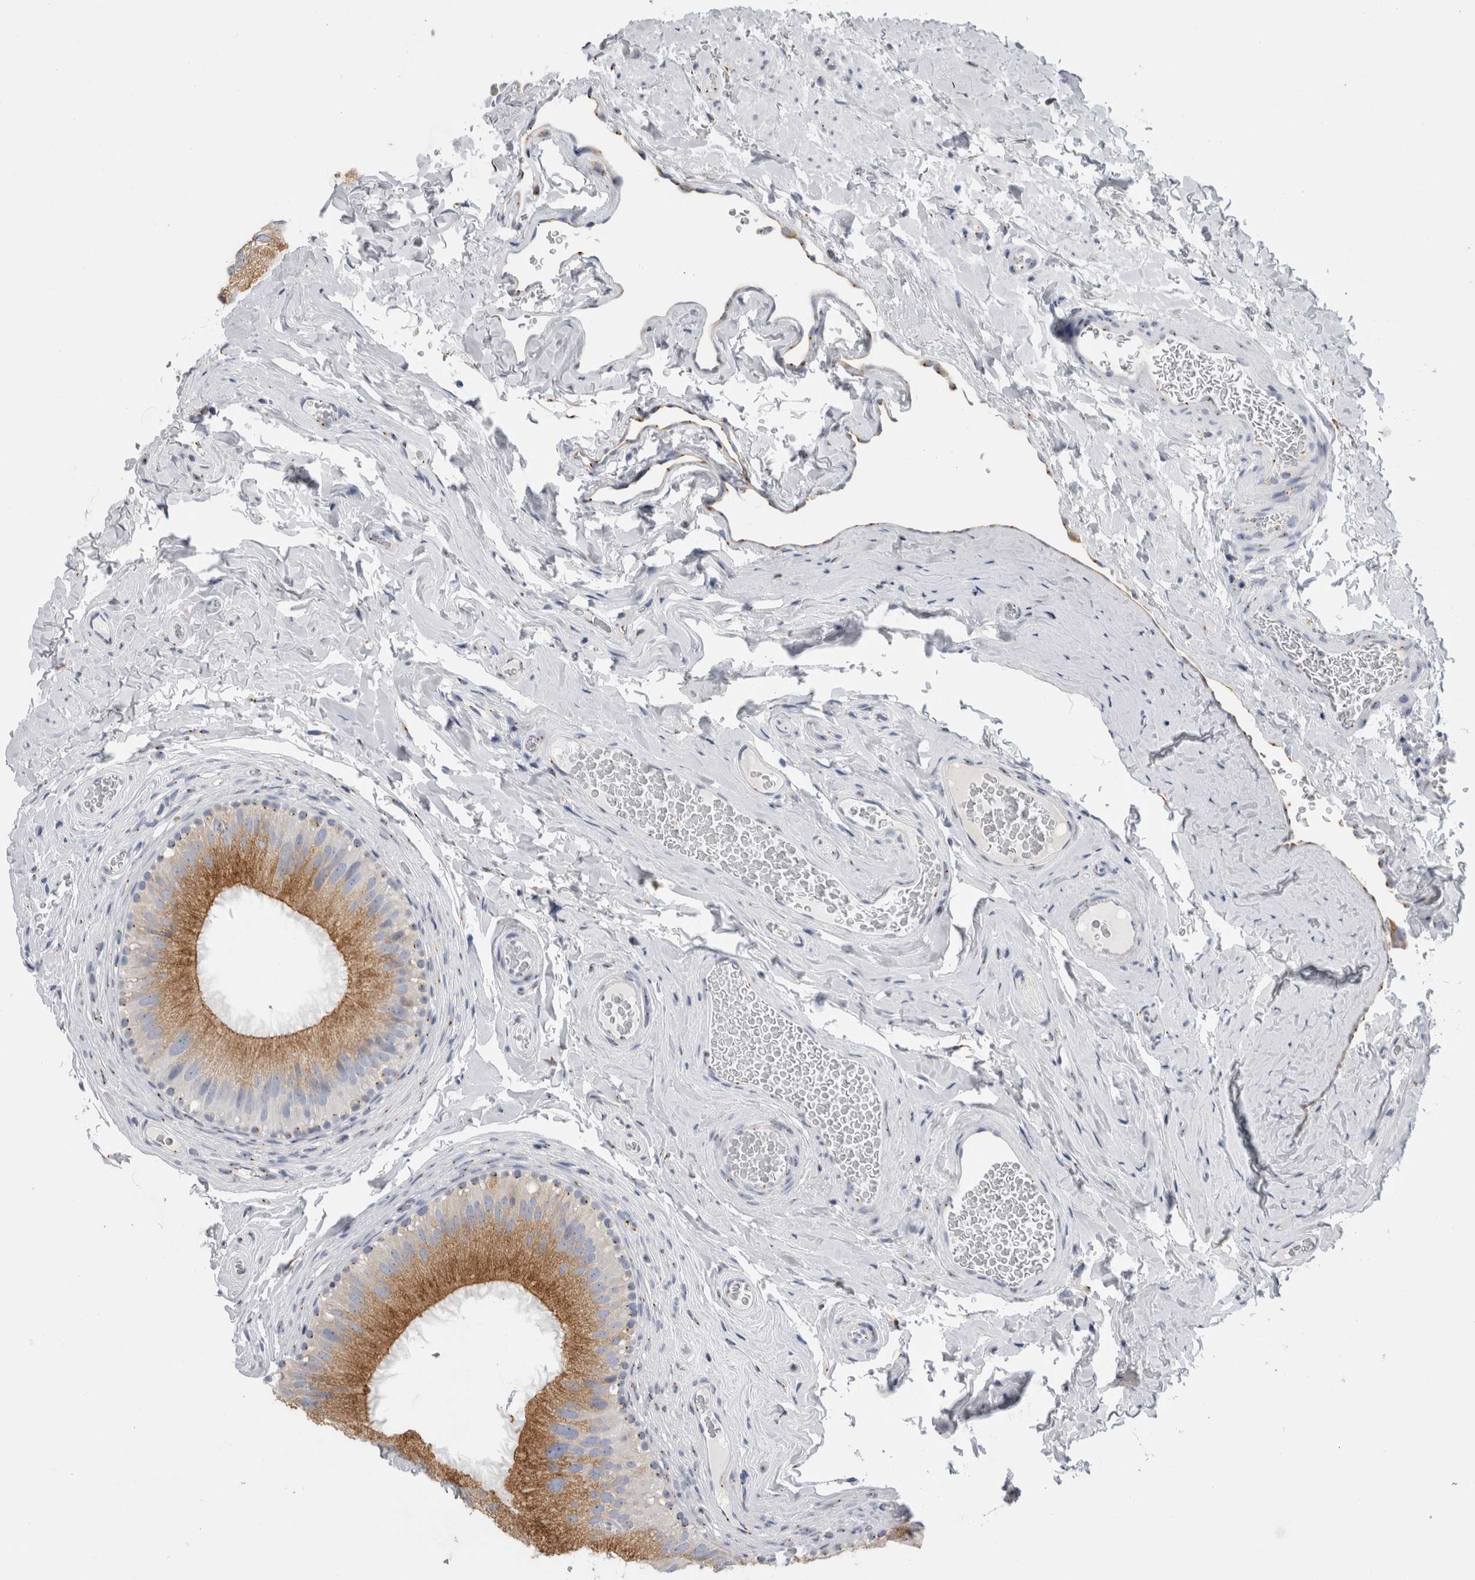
{"staining": {"intensity": "moderate", "quantity": ">75%", "location": "cytoplasmic/membranous"}, "tissue": "epididymis", "cell_type": "Glandular cells", "image_type": "normal", "snomed": [{"axis": "morphology", "description": "Normal tissue, NOS"}, {"axis": "topography", "description": "Vascular tissue"}, {"axis": "topography", "description": "Epididymis"}], "caption": "Epididymis stained with DAB immunohistochemistry exhibits medium levels of moderate cytoplasmic/membranous staining in approximately >75% of glandular cells. (DAB IHC, brown staining for protein, blue staining for nuclei).", "gene": "AKAP9", "patient": {"sex": "male", "age": 49}}